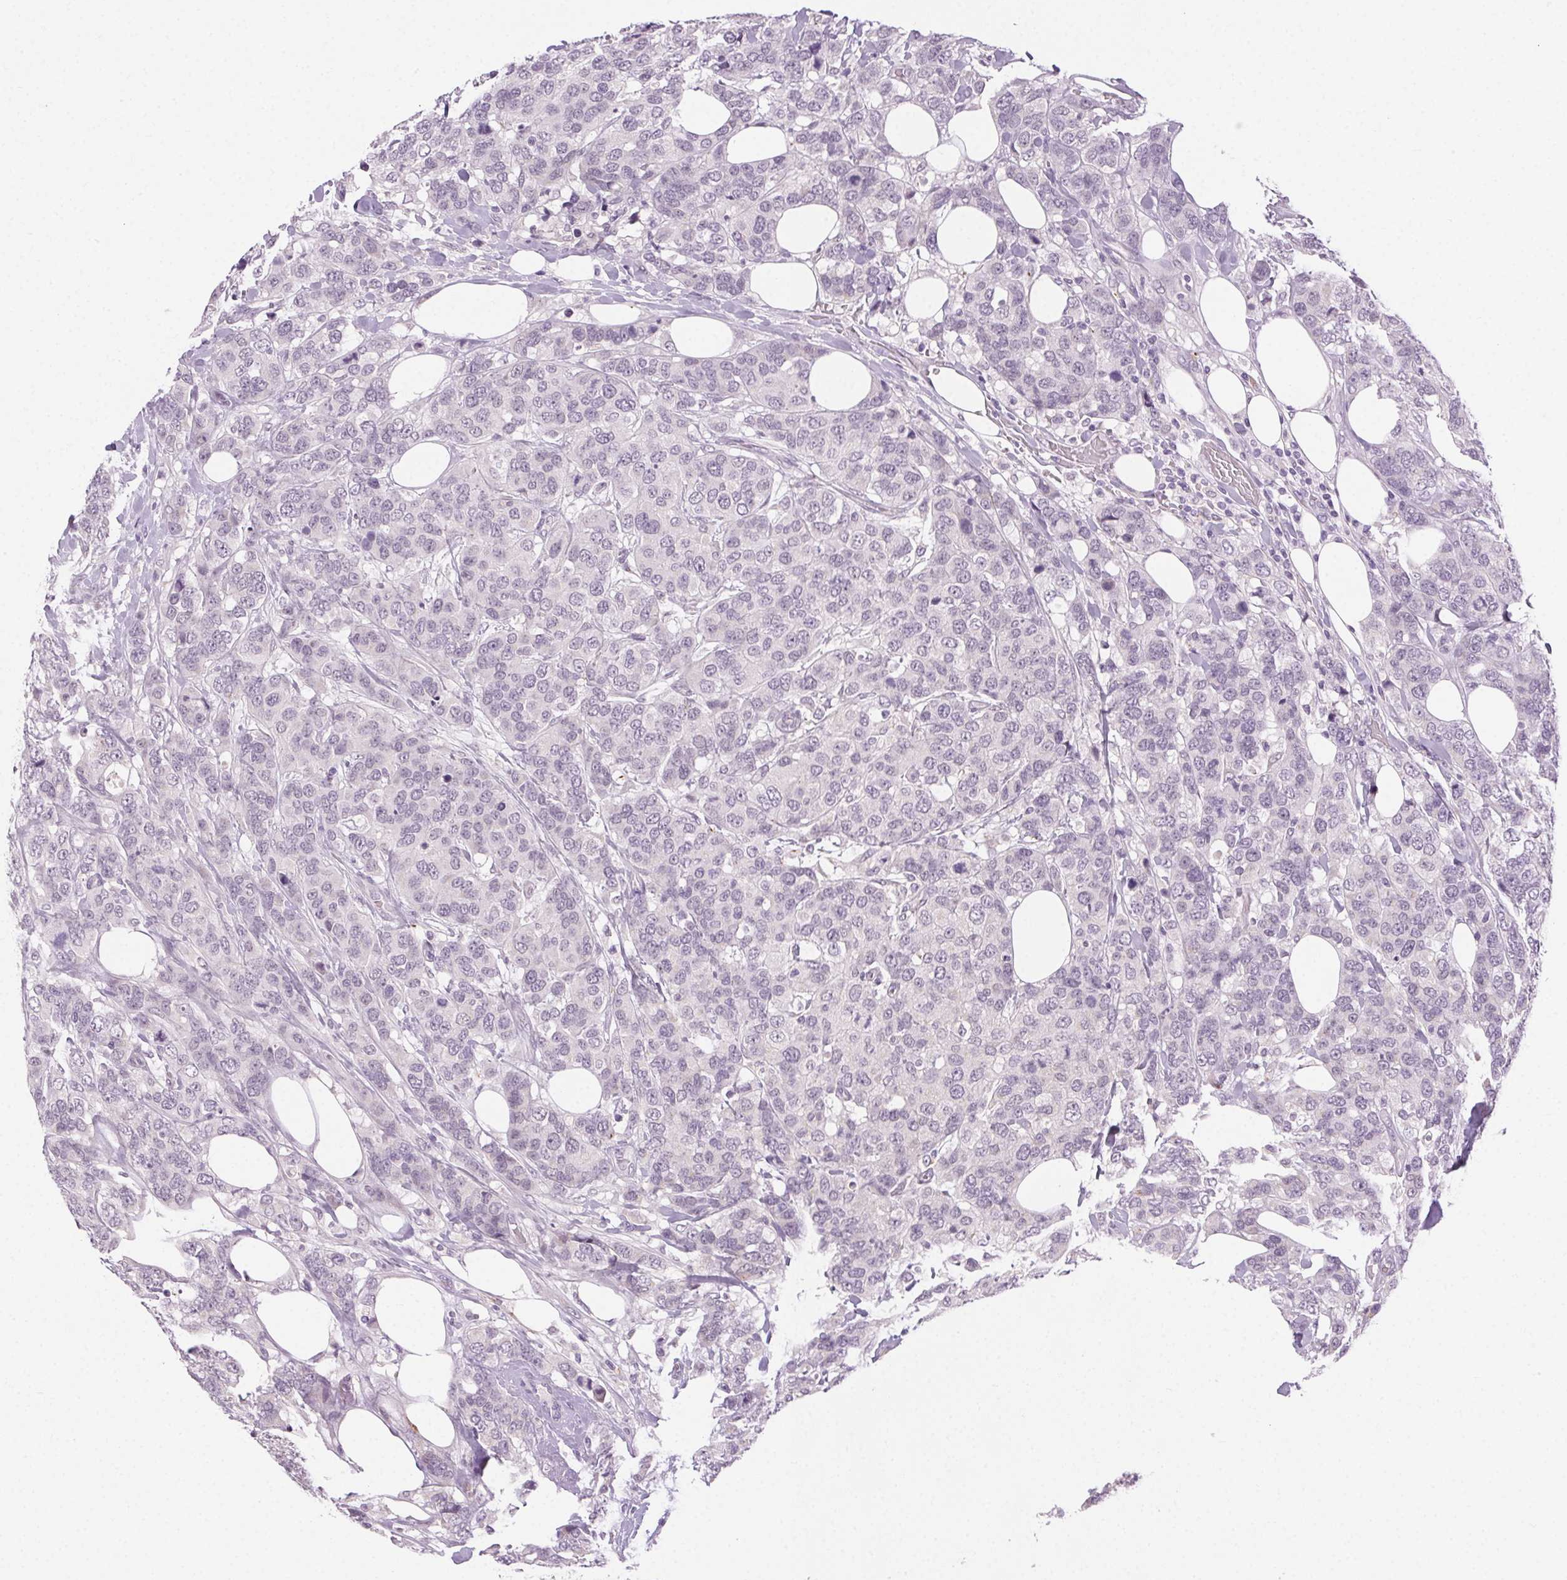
{"staining": {"intensity": "negative", "quantity": "none", "location": "none"}, "tissue": "breast cancer", "cell_type": "Tumor cells", "image_type": "cancer", "snomed": [{"axis": "morphology", "description": "Lobular carcinoma"}, {"axis": "topography", "description": "Breast"}], "caption": "High magnification brightfield microscopy of breast cancer (lobular carcinoma) stained with DAB (3,3'-diaminobenzidine) (brown) and counterstained with hematoxylin (blue): tumor cells show no significant positivity.", "gene": "FAM168A", "patient": {"sex": "female", "age": 59}}